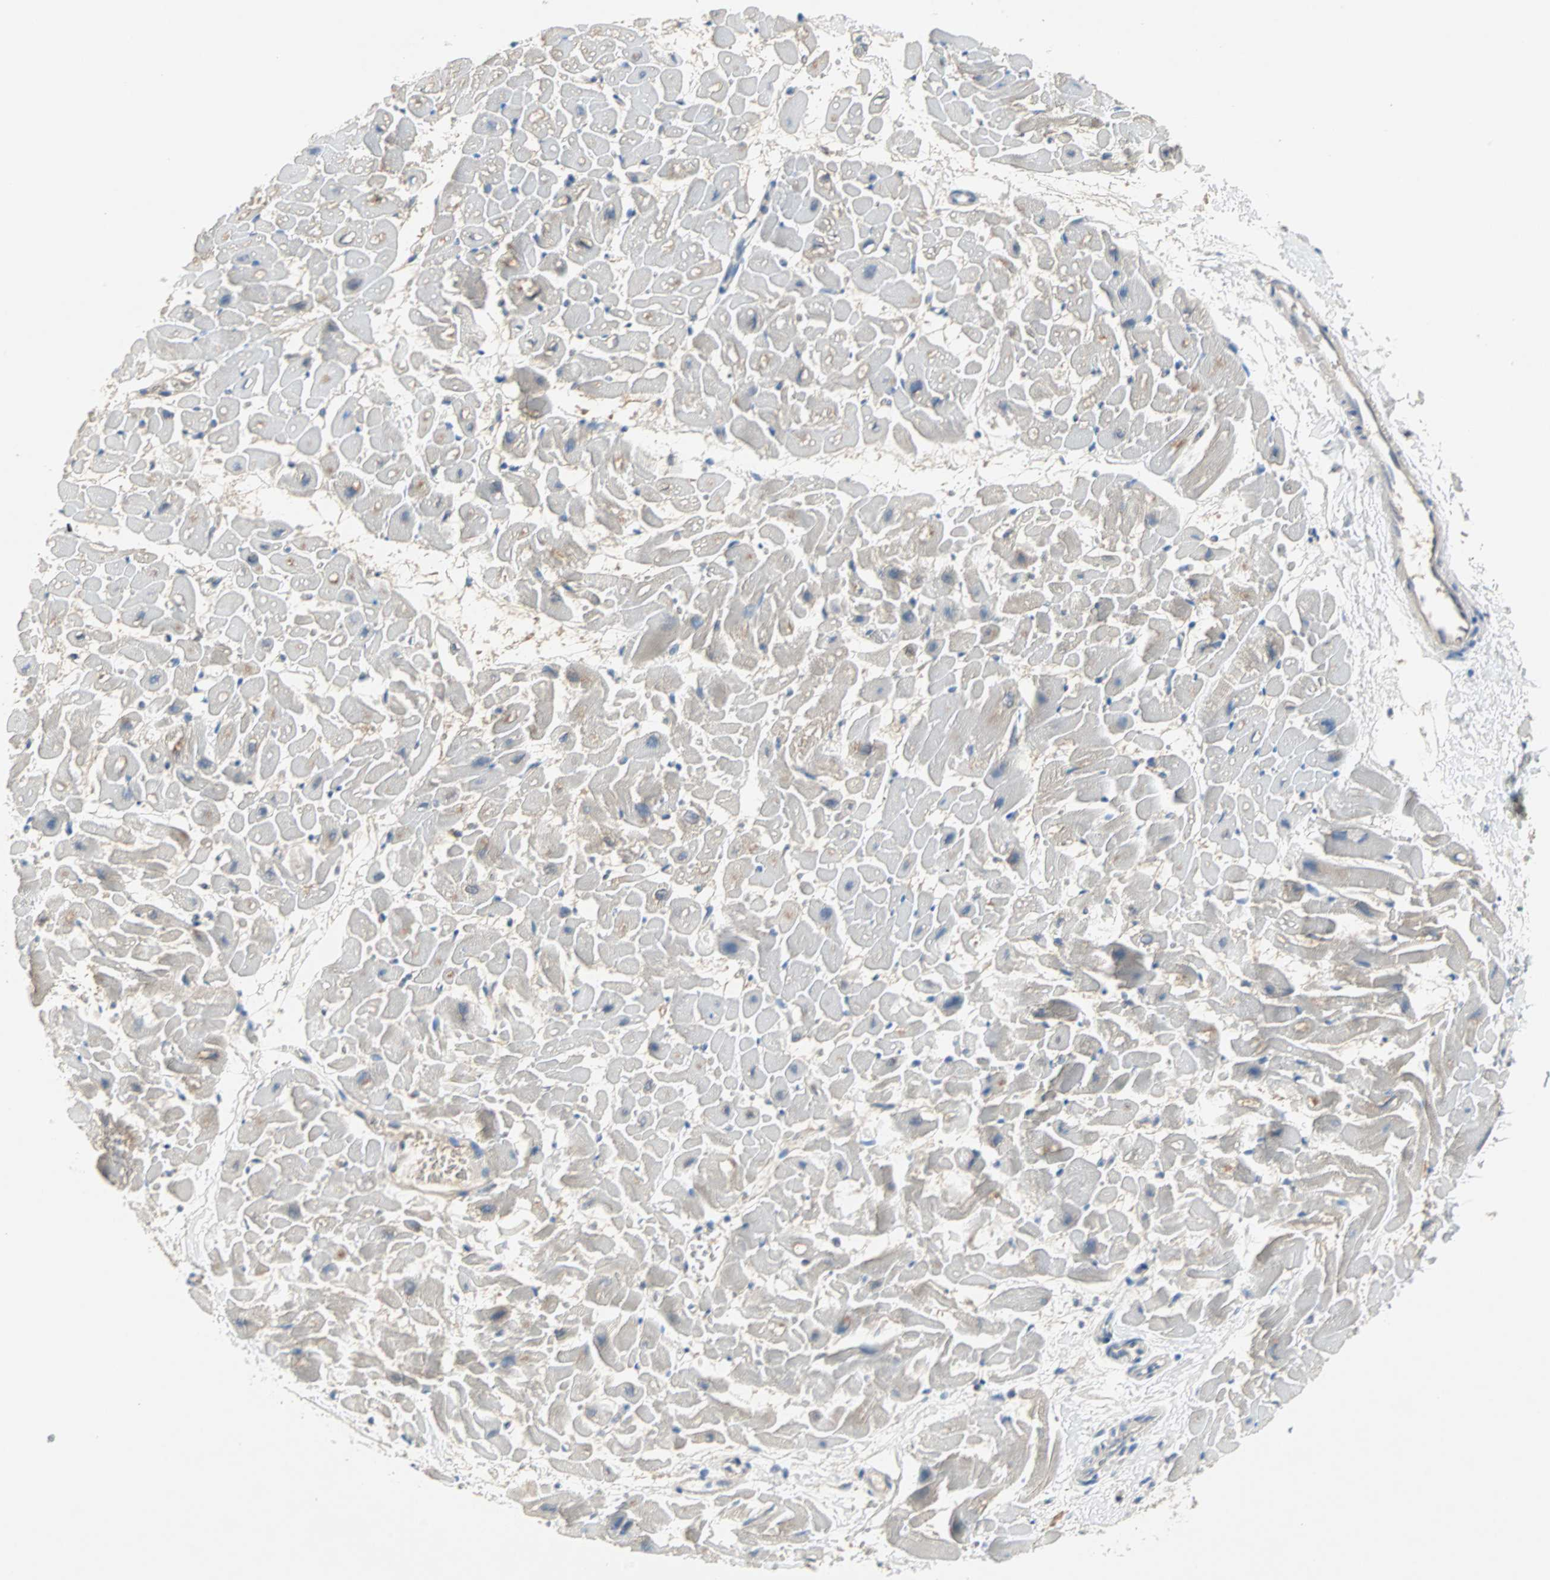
{"staining": {"intensity": "weak", "quantity": "25%-75%", "location": "cytoplasmic/membranous"}, "tissue": "heart muscle", "cell_type": "Cardiomyocytes", "image_type": "normal", "snomed": [{"axis": "morphology", "description": "Normal tissue, NOS"}, {"axis": "topography", "description": "Heart"}], "caption": "Immunohistochemical staining of unremarkable heart muscle shows 25%-75% levels of weak cytoplasmic/membranous protein staining in about 25%-75% of cardiomyocytes. (Brightfield microscopy of DAB IHC at high magnification).", "gene": "MPI", "patient": {"sex": "male", "age": 45}}